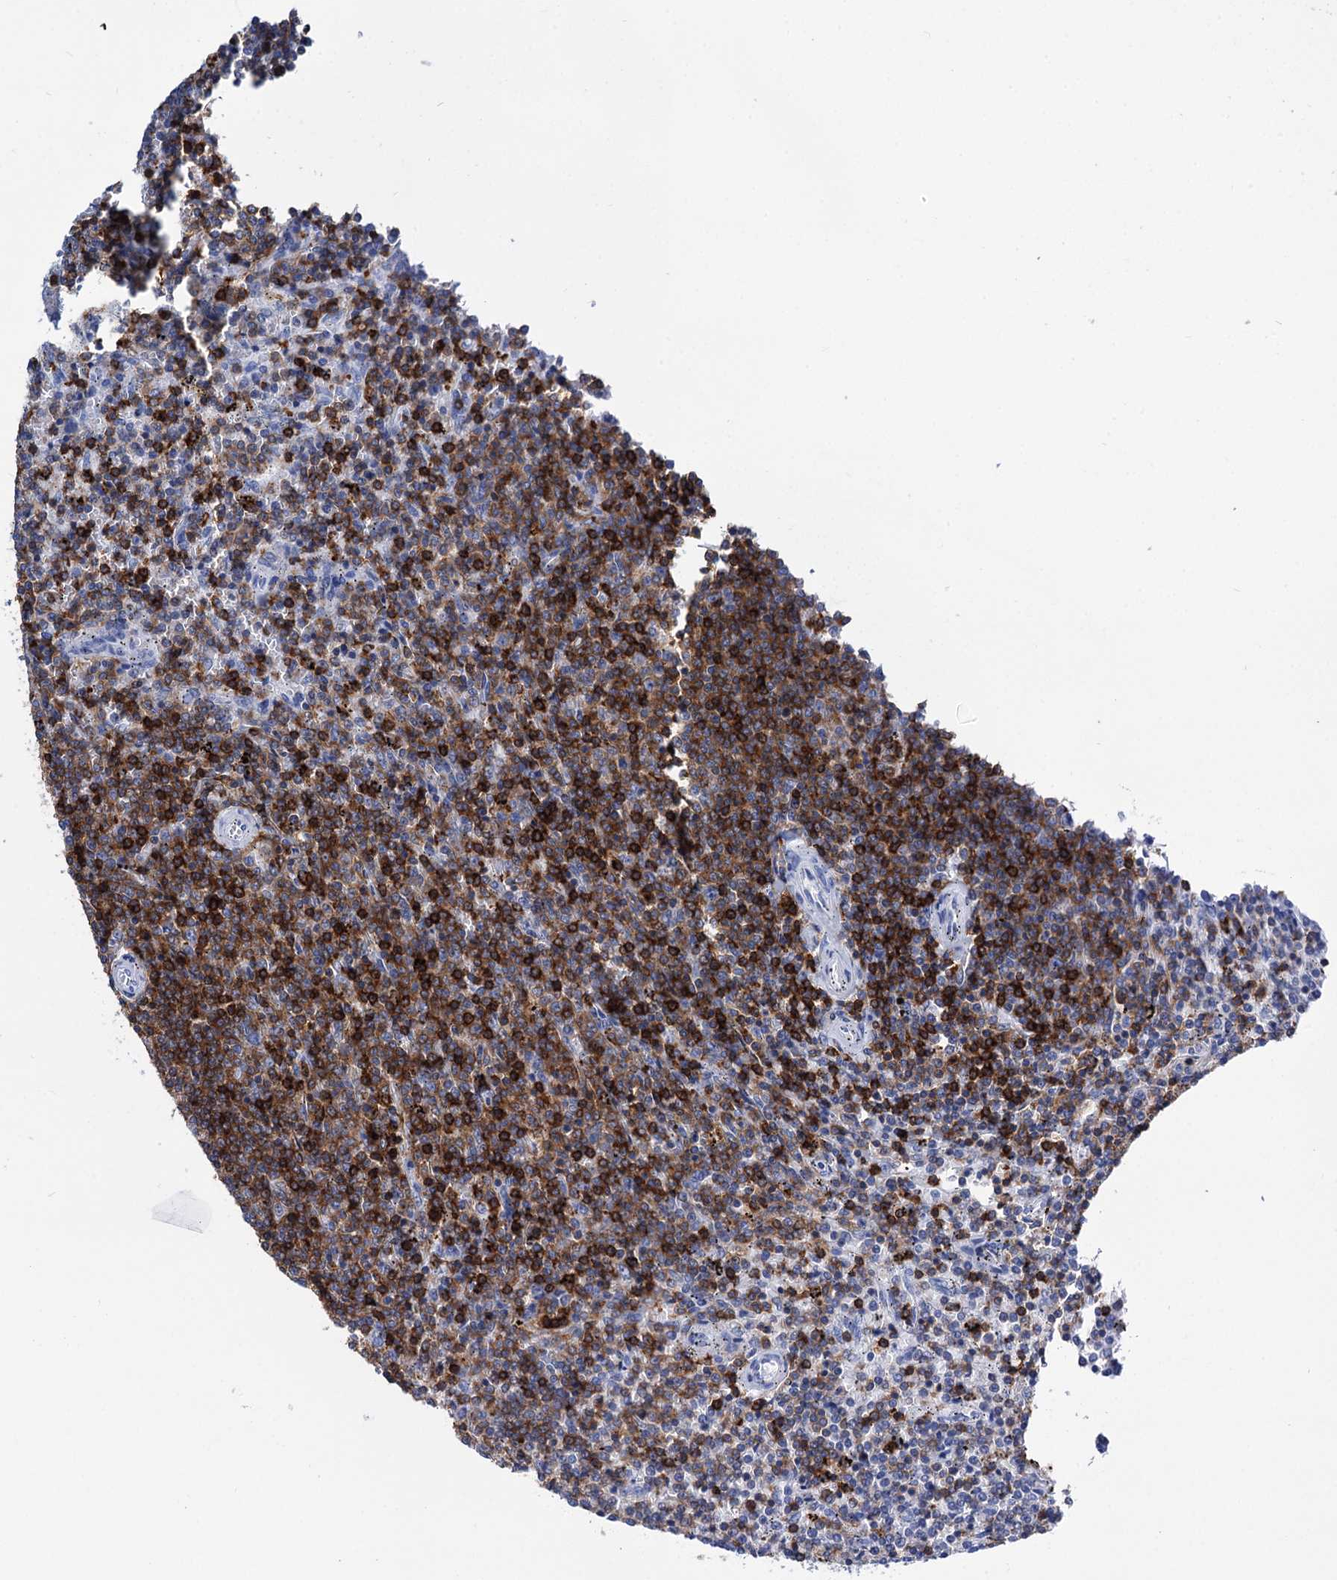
{"staining": {"intensity": "strong", "quantity": "25%-75%", "location": "cytoplasmic/membranous"}, "tissue": "lymphoma", "cell_type": "Tumor cells", "image_type": "cancer", "snomed": [{"axis": "morphology", "description": "Malignant lymphoma, non-Hodgkin's type, Low grade"}, {"axis": "topography", "description": "Spleen"}], "caption": "Immunohistochemistry (DAB (3,3'-diaminobenzidine)) staining of low-grade malignant lymphoma, non-Hodgkin's type demonstrates strong cytoplasmic/membranous protein expression in approximately 25%-75% of tumor cells.", "gene": "DEF6", "patient": {"sex": "female", "age": 50}}